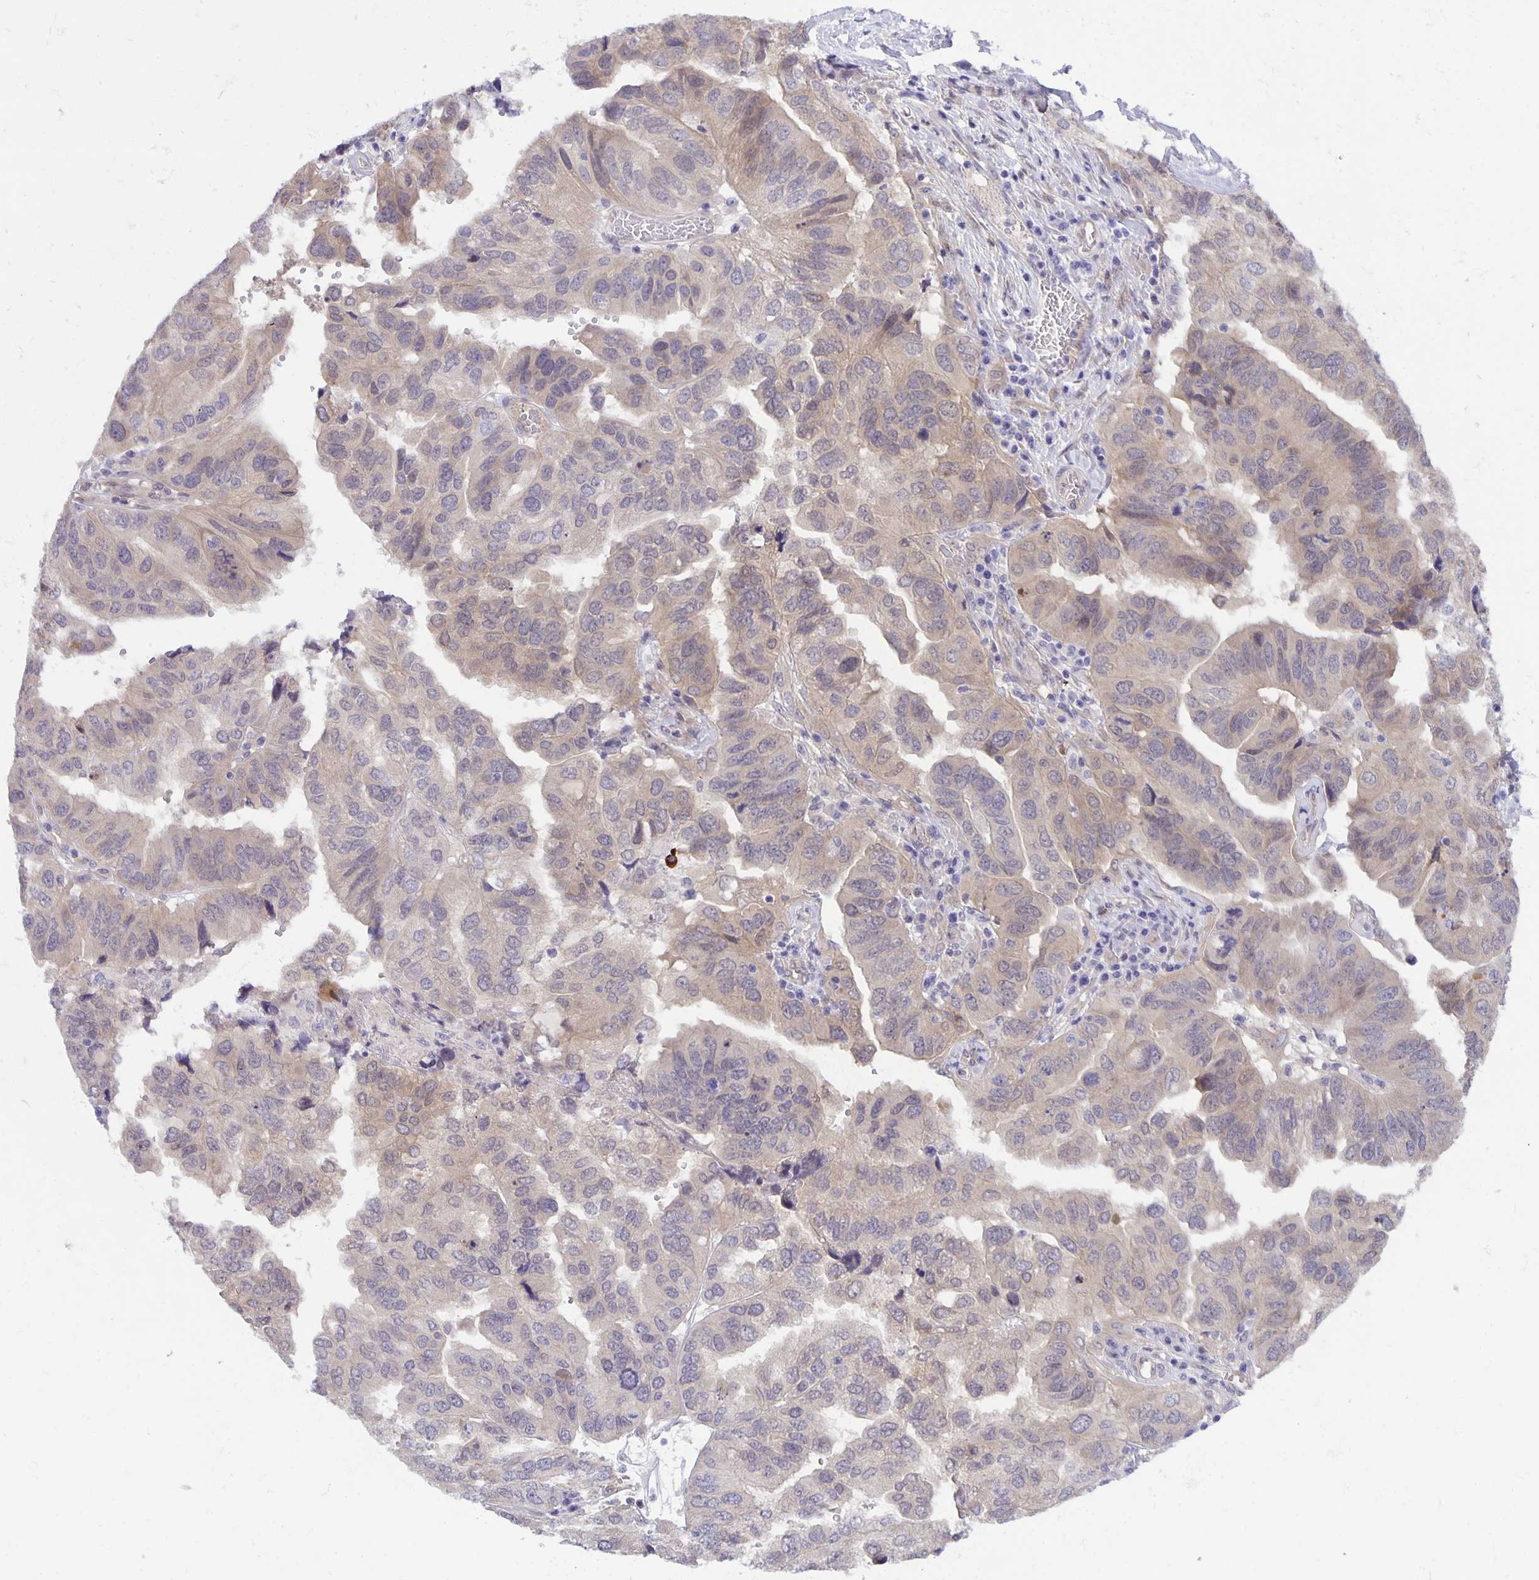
{"staining": {"intensity": "weak", "quantity": "25%-75%", "location": "cytoplasmic/membranous"}, "tissue": "ovarian cancer", "cell_type": "Tumor cells", "image_type": "cancer", "snomed": [{"axis": "morphology", "description": "Cystadenocarcinoma, serous, NOS"}, {"axis": "topography", "description": "Ovary"}], "caption": "A brown stain labels weak cytoplasmic/membranous staining of a protein in human ovarian cancer tumor cells.", "gene": "TAX1BP3", "patient": {"sex": "female", "age": 79}}